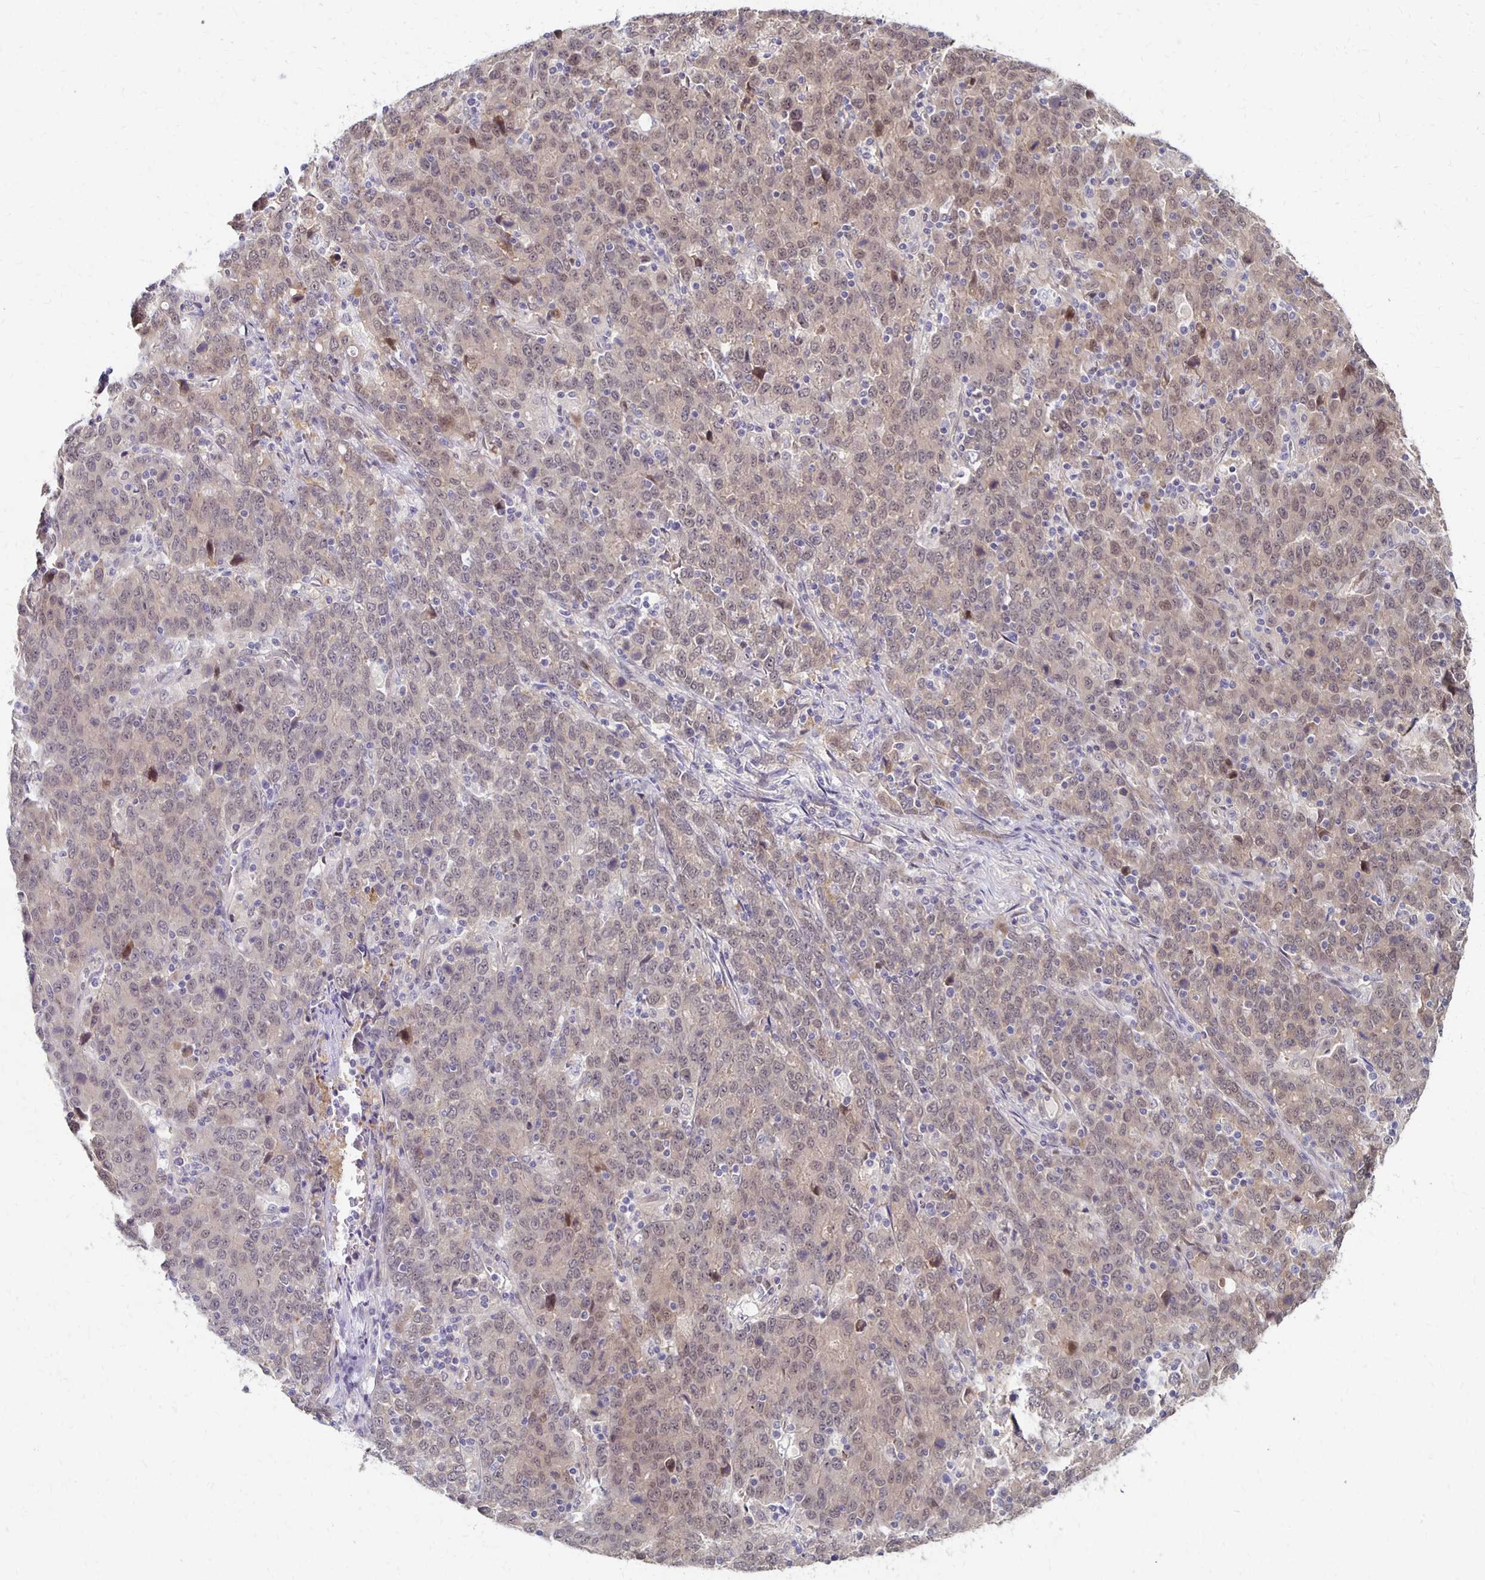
{"staining": {"intensity": "weak", "quantity": ">75%", "location": "nuclear"}, "tissue": "stomach cancer", "cell_type": "Tumor cells", "image_type": "cancer", "snomed": [{"axis": "morphology", "description": "Adenocarcinoma, NOS"}, {"axis": "topography", "description": "Stomach, upper"}], "caption": "Brown immunohistochemical staining in stomach cancer shows weak nuclear staining in about >75% of tumor cells.", "gene": "PRKCB", "patient": {"sex": "male", "age": 69}}